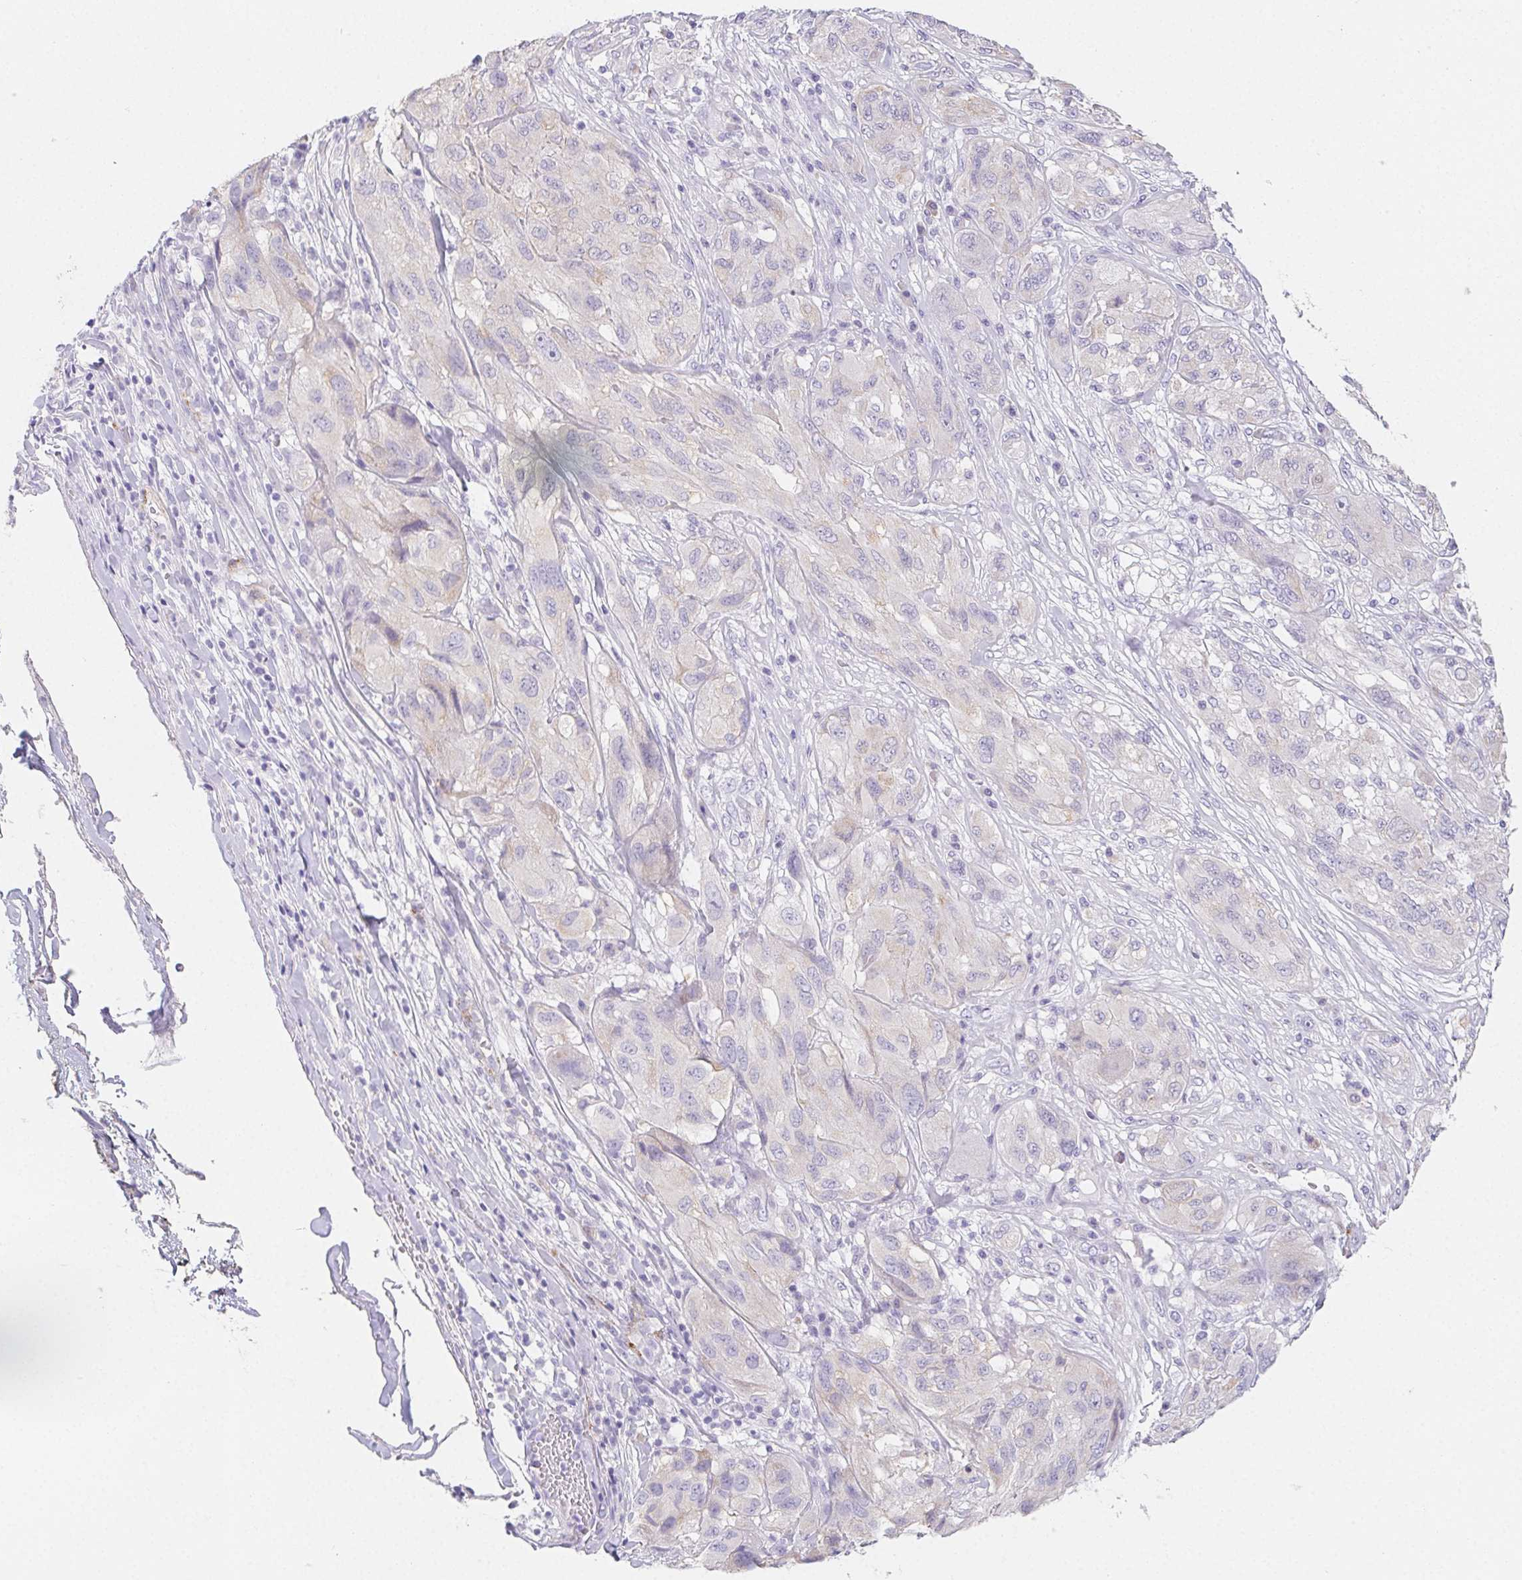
{"staining": {"intensity": "negative", "quantity": "none", "location": "none"}, "tissue": "melanoma", "cell_type": "Tumor cells", "image_type": "cancer", "snomed": [{"axis": "morphology", "description": "Malignant melanoma, NOS"}, {"axis": "topography", "description": "Skin"}], "caption": "Tumor cells show no significant protein staining in melanoma.", "gene": "HRC", "patient": {"sex": "female", "age": 91}}